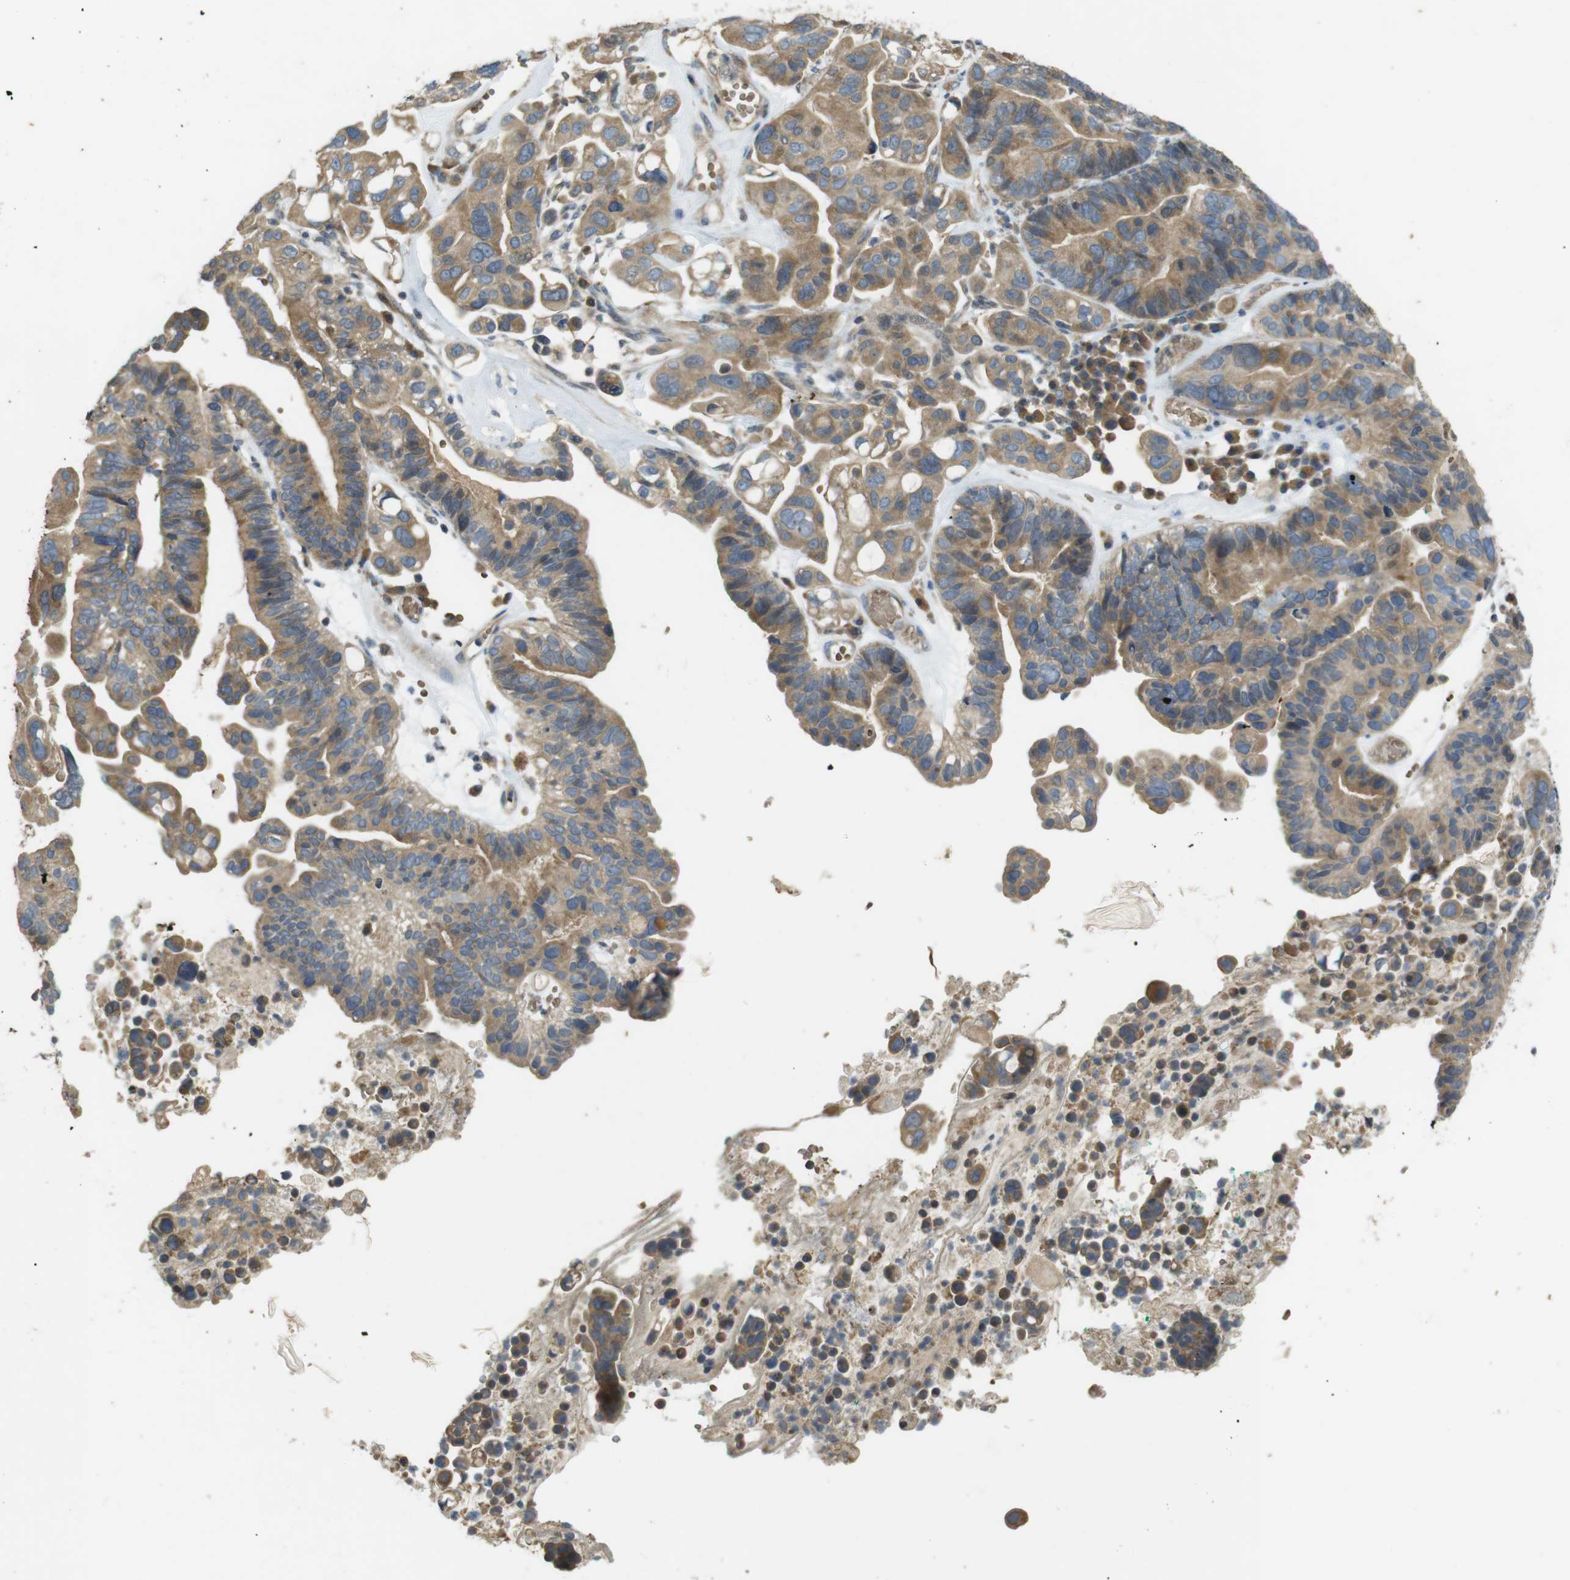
{"staining": {"intensity": "moderate", "quantity": ">75%", "location": "cytoplasmic/membranous"}, "tissue": "ovarian cancer", "cell_type": "Tumor cells", "image_type": "cancer", "snomed": [{"axis": "morphology", "description": "Cystadenocarcinoma, serous, NOS"}, {"axis": "topography", "description": "Ovary"}], "caption": "Immunohistochemistry (IHC) image of neoplastic tissue: ovarian cancer (serous cystadenocarcinoma) stained using immunohistochemistry (IHC) displays medium levels of moderate protein expression localized specifically in the cytoplasmic/membranous of tumor cells, appearing as a cytoplasmic/membranous brown color.", "gene": "CLTC", "patient": {"sex": "female", "age": 56}}